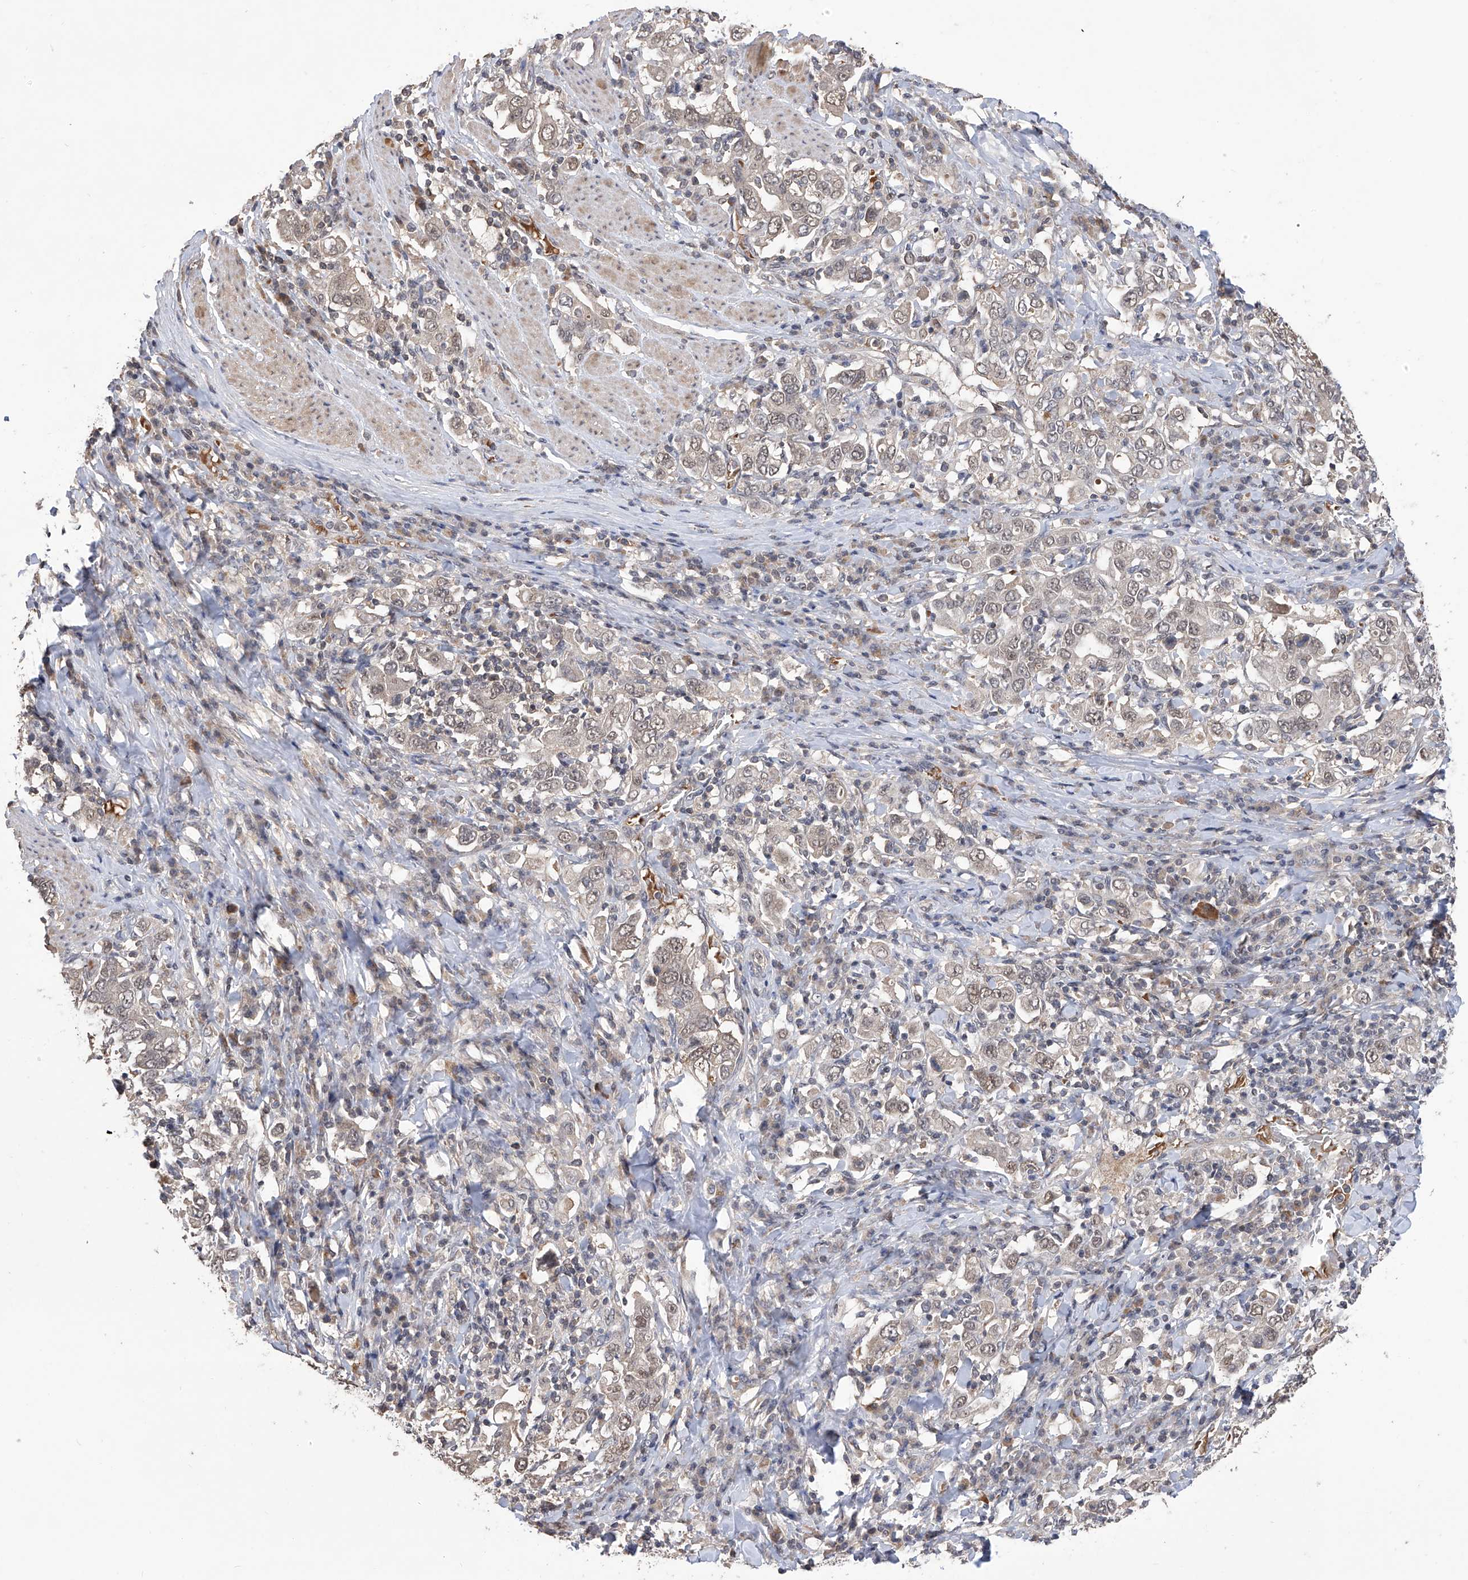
{"staining": {"intensity": "weak", "quantity": "25%-75%", "location": "nuclear"}, "tissue": "stomach cancer", "cell_type": "Tumor cells", "image_type": "cancer", "snomed": [{"axis": "morphology", "description": "Adenocarcinoma, NOS"}, {"axis": "topography", "description": "Stomach, upper"}], "caption": "IHC of stomach cancer (adenocarcinoma) displays low levels of weak nuclear positivity in approximately 25%-75% of tumor cells.", "gene": "LYSMD4", "patient": {"sex": "male", "age": 62}}